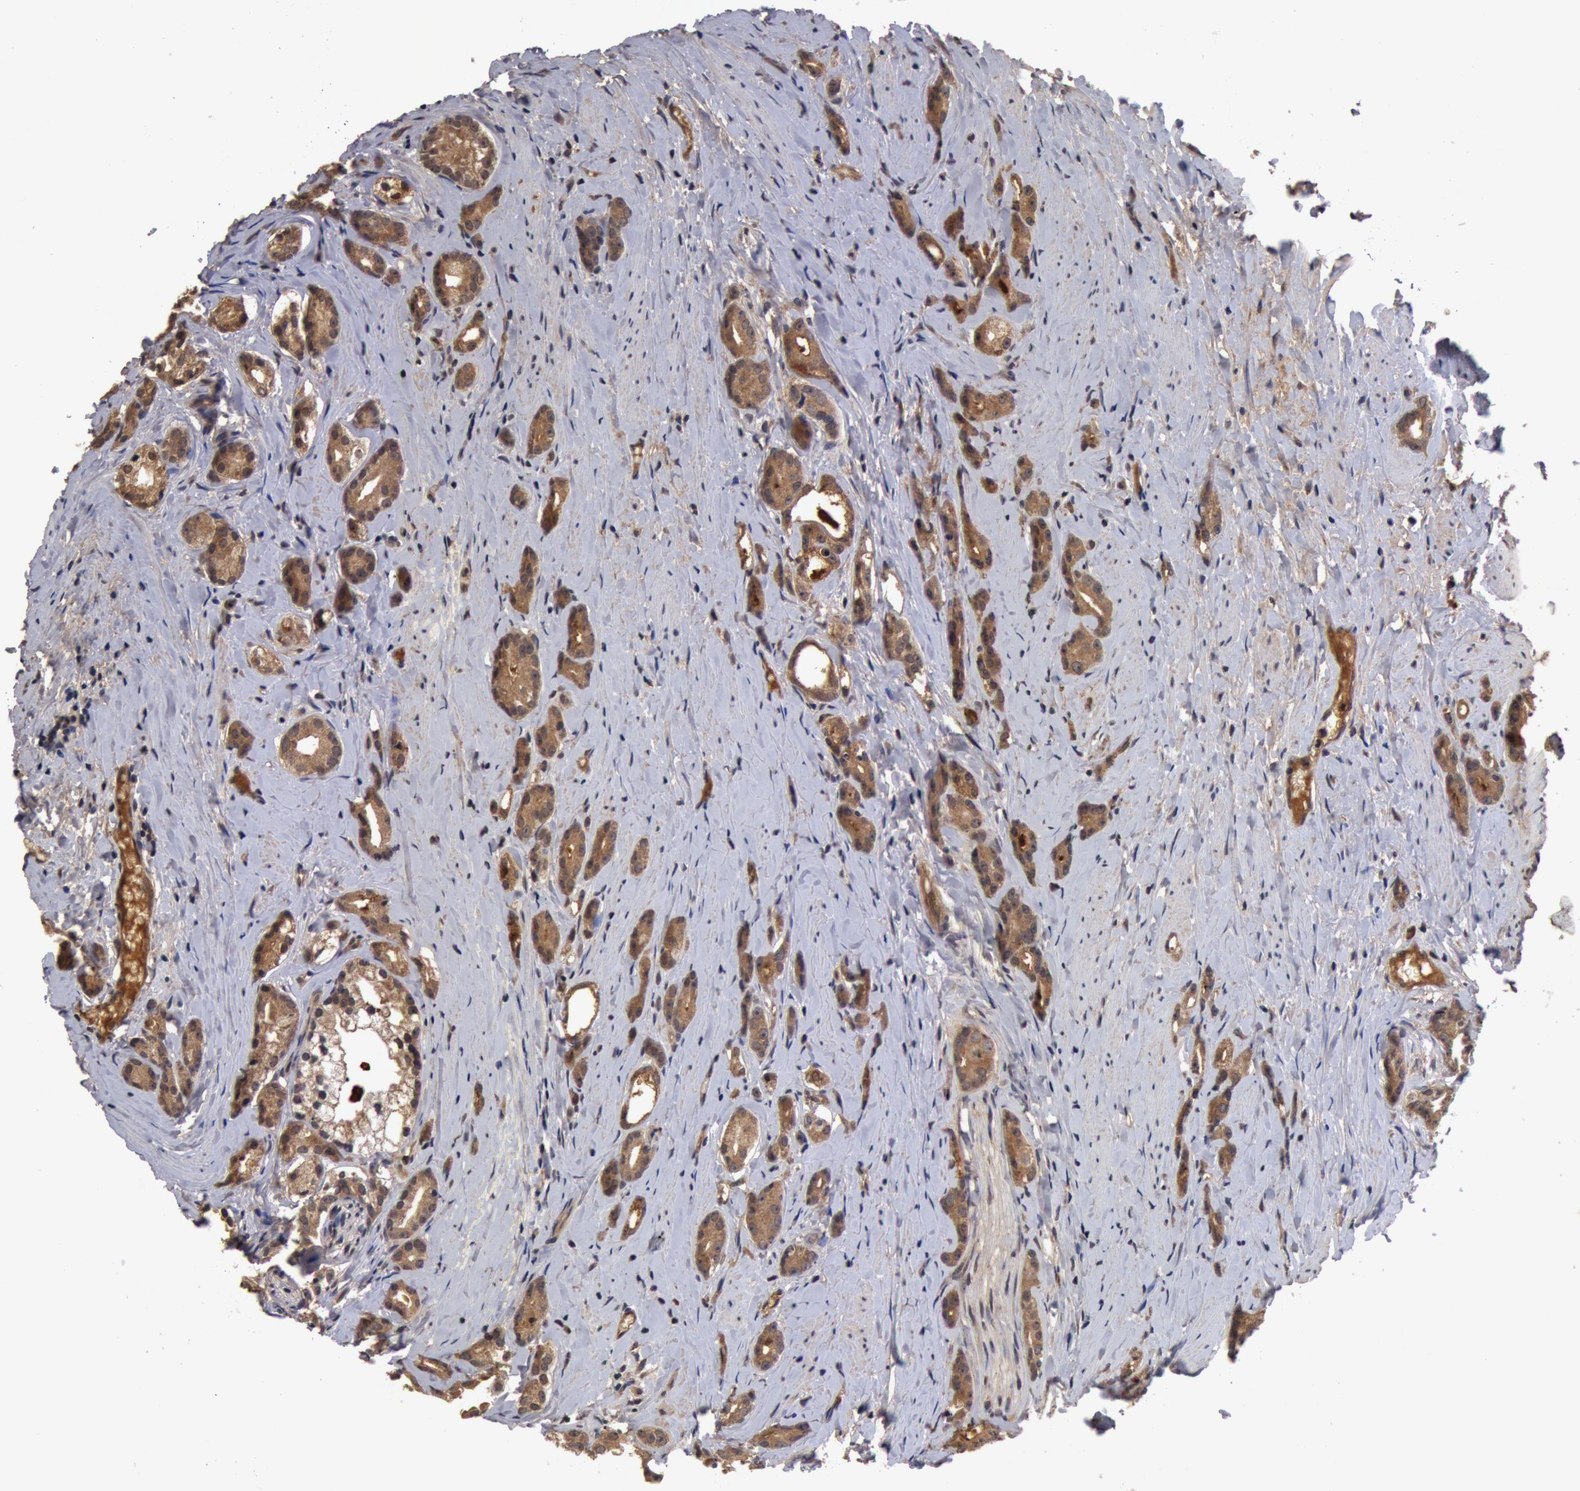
{"staining": {"intensity": "moderate", "quantity": ">75%", "location": "cytoplasmic/membranous"}, "tissue": "prostate cancer", "cell_type": "Tumor cells", "image_type": "cancer", "snomed": [{"axis": "morphology", "description": "Adenocarcinoma, Medium grade"}, {"axis": "topography", "description": "Prostate"}], "caption": "Immunohistochemical staining of human adenocarcinoma (medium-grade) (prostate) displays medium levels of moderate cytoplasmic/membranous protein staining in approximately >75% of tumor cells.", "gene": "BCHE", "patient": {"sex": "male", "age": 59}}